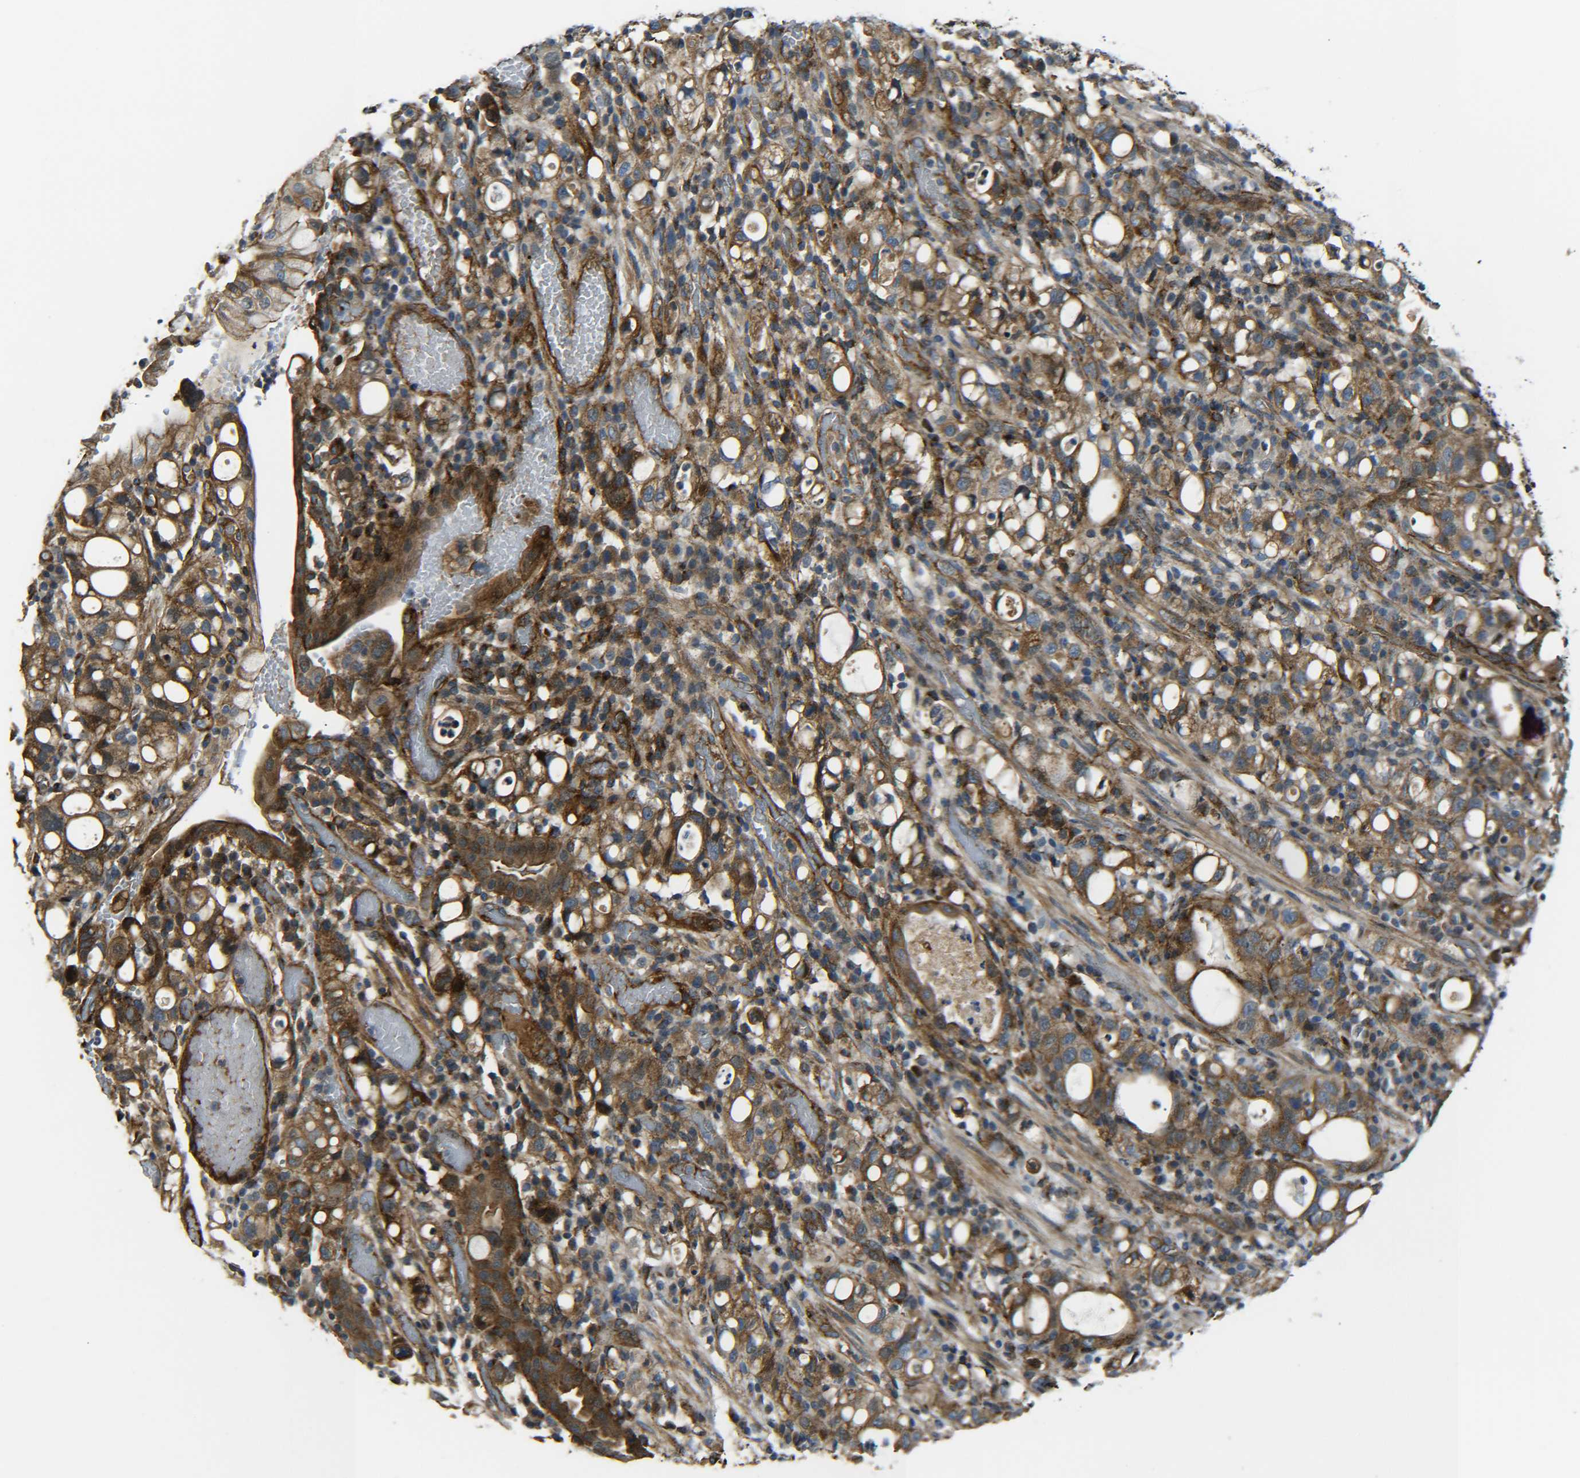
{"staining": {"intensity": "moderate", "quantity": ">75%", "location": "cytoplasmic/membranous"}, "tissue": "stomach cancer", "cell_type": "Tumor cells", "image_type": "cancer", "snomed": [{"axis": "morphology", "description": "Adenocarcinoma, NOS"}, {"axis": "topography", "description": "Stomach"}], "caption": "Immunohistochemical staining of human adenocarcinoma (stomach) exhibits medium levels of moderate cytoplasmic/membranous expression in about >75% of tumor cells.", "gene": "ECE1", "patient": {"sex": "female", "age": 75}}